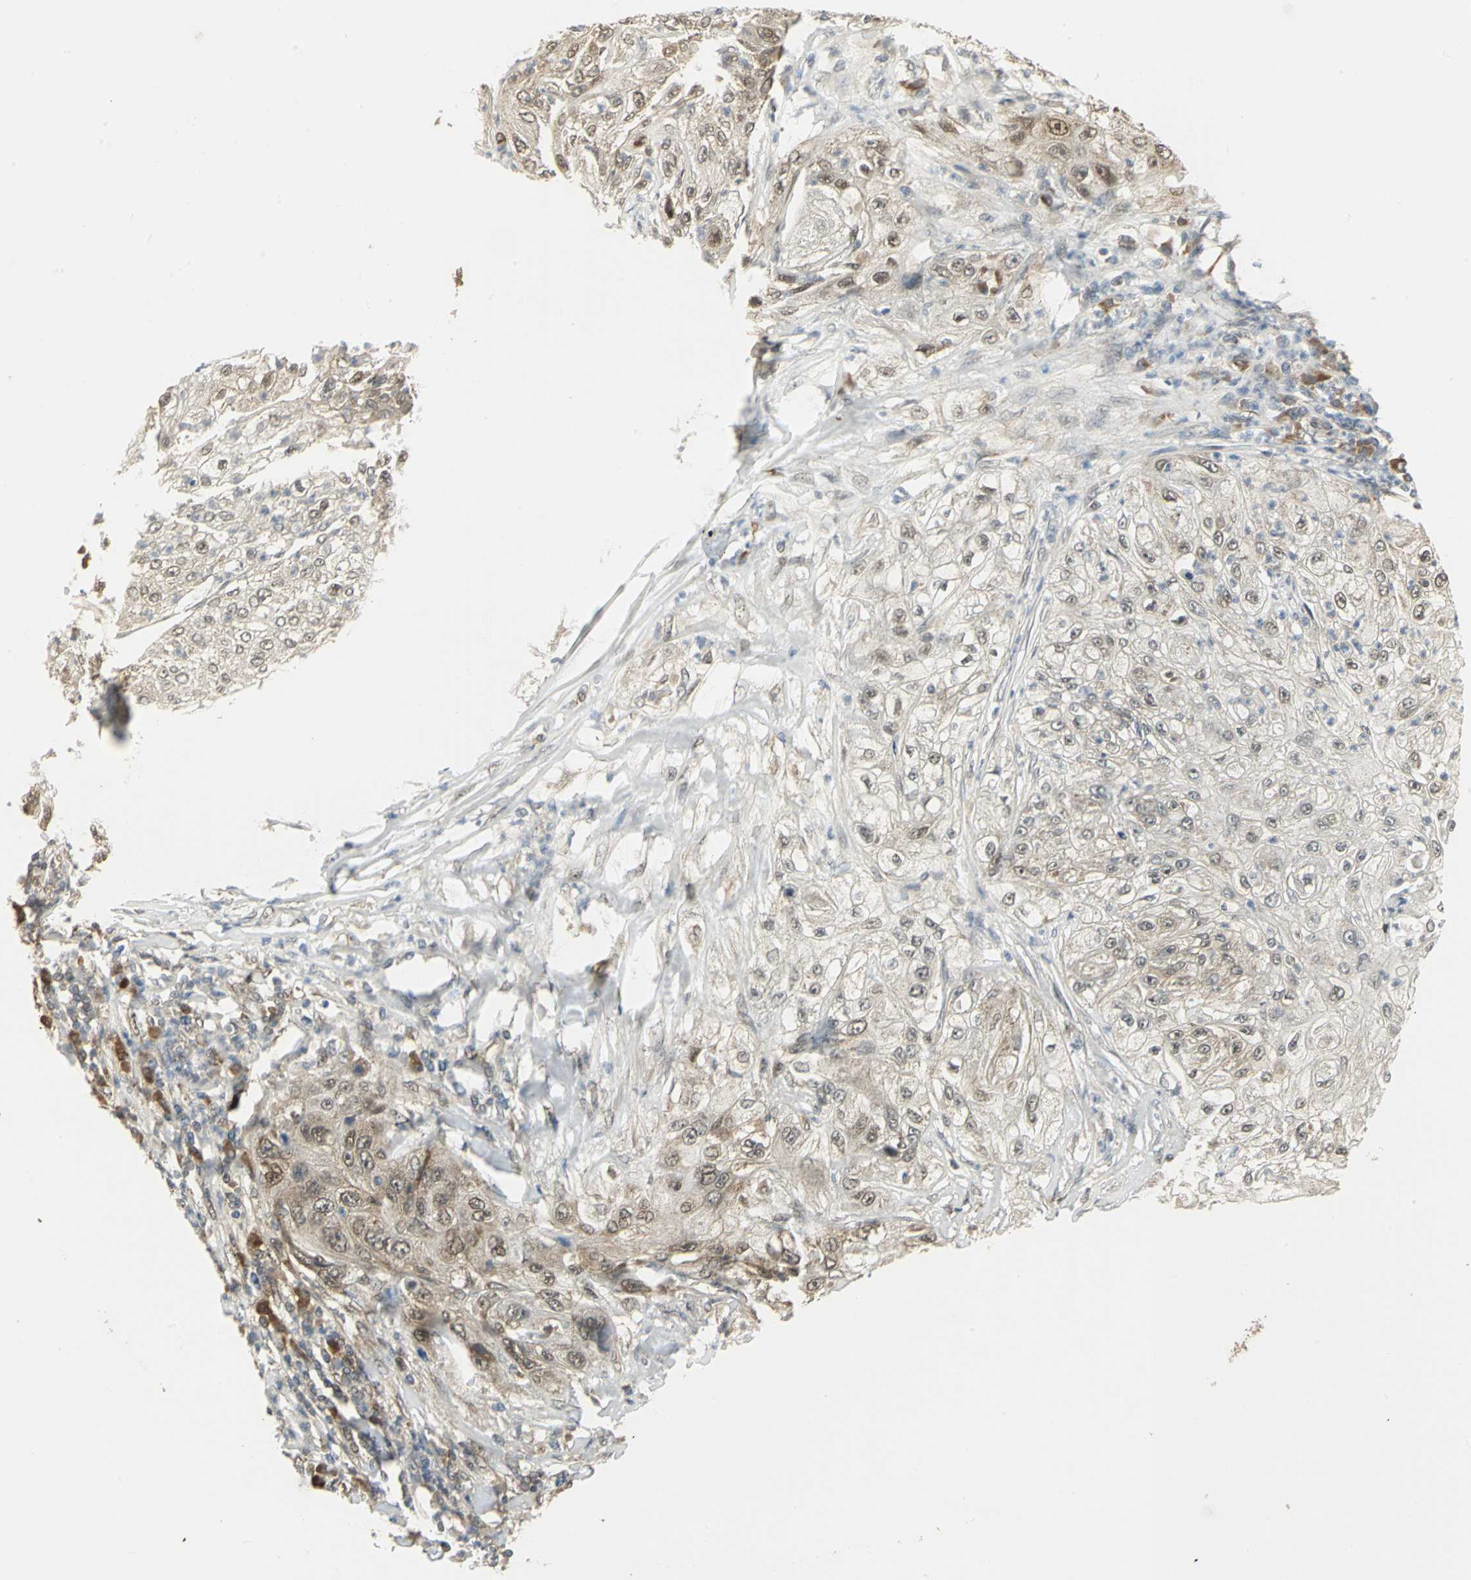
{"staining": {"intensity": "moderate", "quantity": ">75%", "location": "cytoplasmic/membranous,nuclear"}, "tissue": "lung cancer", "cell_type": "Tumor cells", "image_type": "cancer", "snomed": [{"axis": "morphology", "description": "Inflammation, NOS"}, {"axis": "morphology", "description": "Squamous cell carcinoma, NOS"}, {"axis": "topography", "description": "Lymph node"}, {"axis": "topography", "description": "Soft tissue"}, {"axis": "topography", "description": "Lung"}], "caption": "Tumor cells show medium levels of moderate cytoplasmic/membranous and nuclear expression in about >75% of cells in human lung cancer (squamous cell carcinoma).", "gene": "PSMC4", "patient": {"sex": "male", "age": 66}}